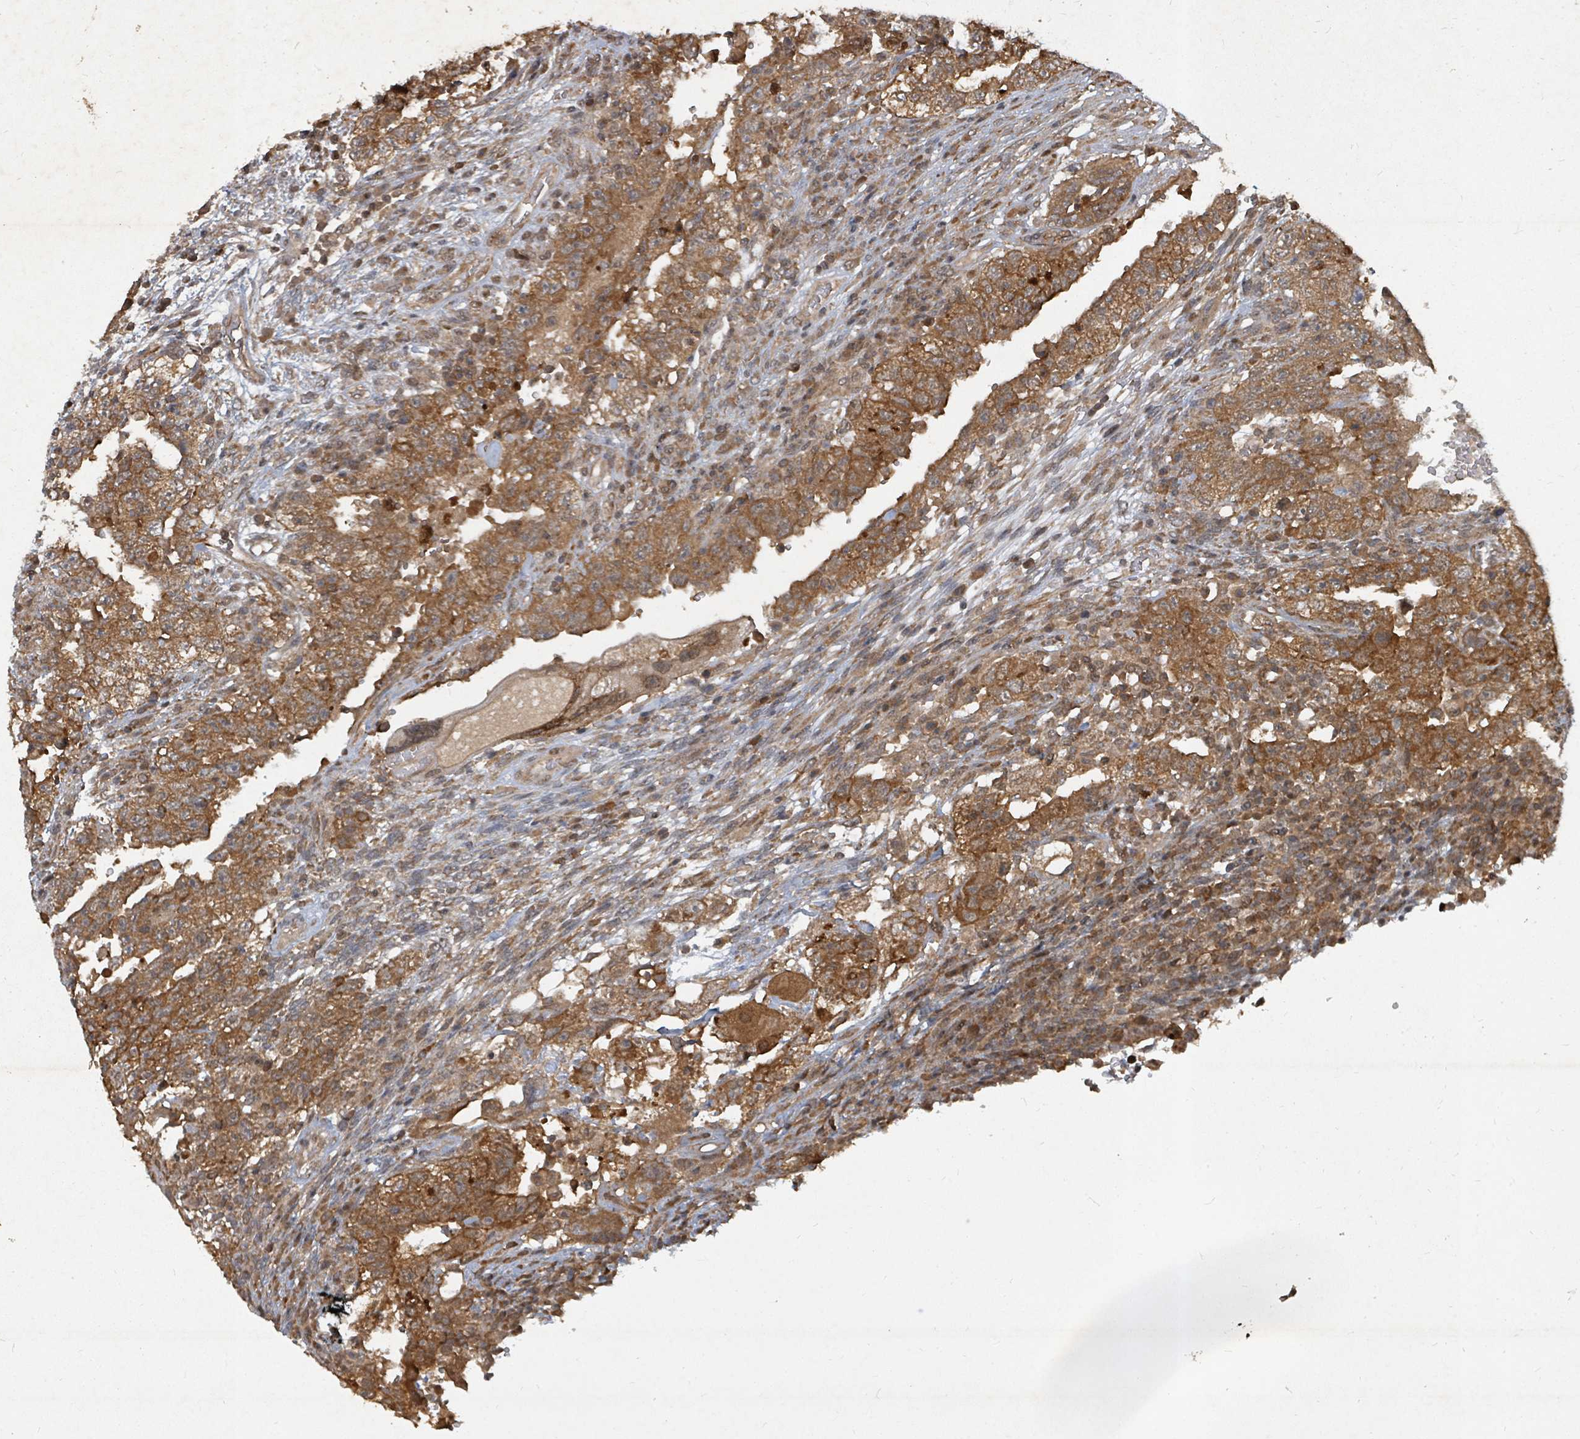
{"staining": {"intensity": "moderate", "quantity": ">75%", "location": "cytoplasmic/membranous"}, "tissue": "testis cancer", "cell_type": "Tumor cells", "image_type": "cancer", "snomed": [{"axis": "morphology", "description": "Carcinoma, Embryonal, NOS"}, {"axis": "topography", "description": "Testis"}], "caption": "Testis cancer (embryonal carcinoma) stained with DAB immunohistochemistry demonstrates medium levels of moderate cytoplasmic/membranous staining in approximately >75% of tumor cells.", "gene": "KDM4E", "patient": {"sex": "male", "age": 26}}